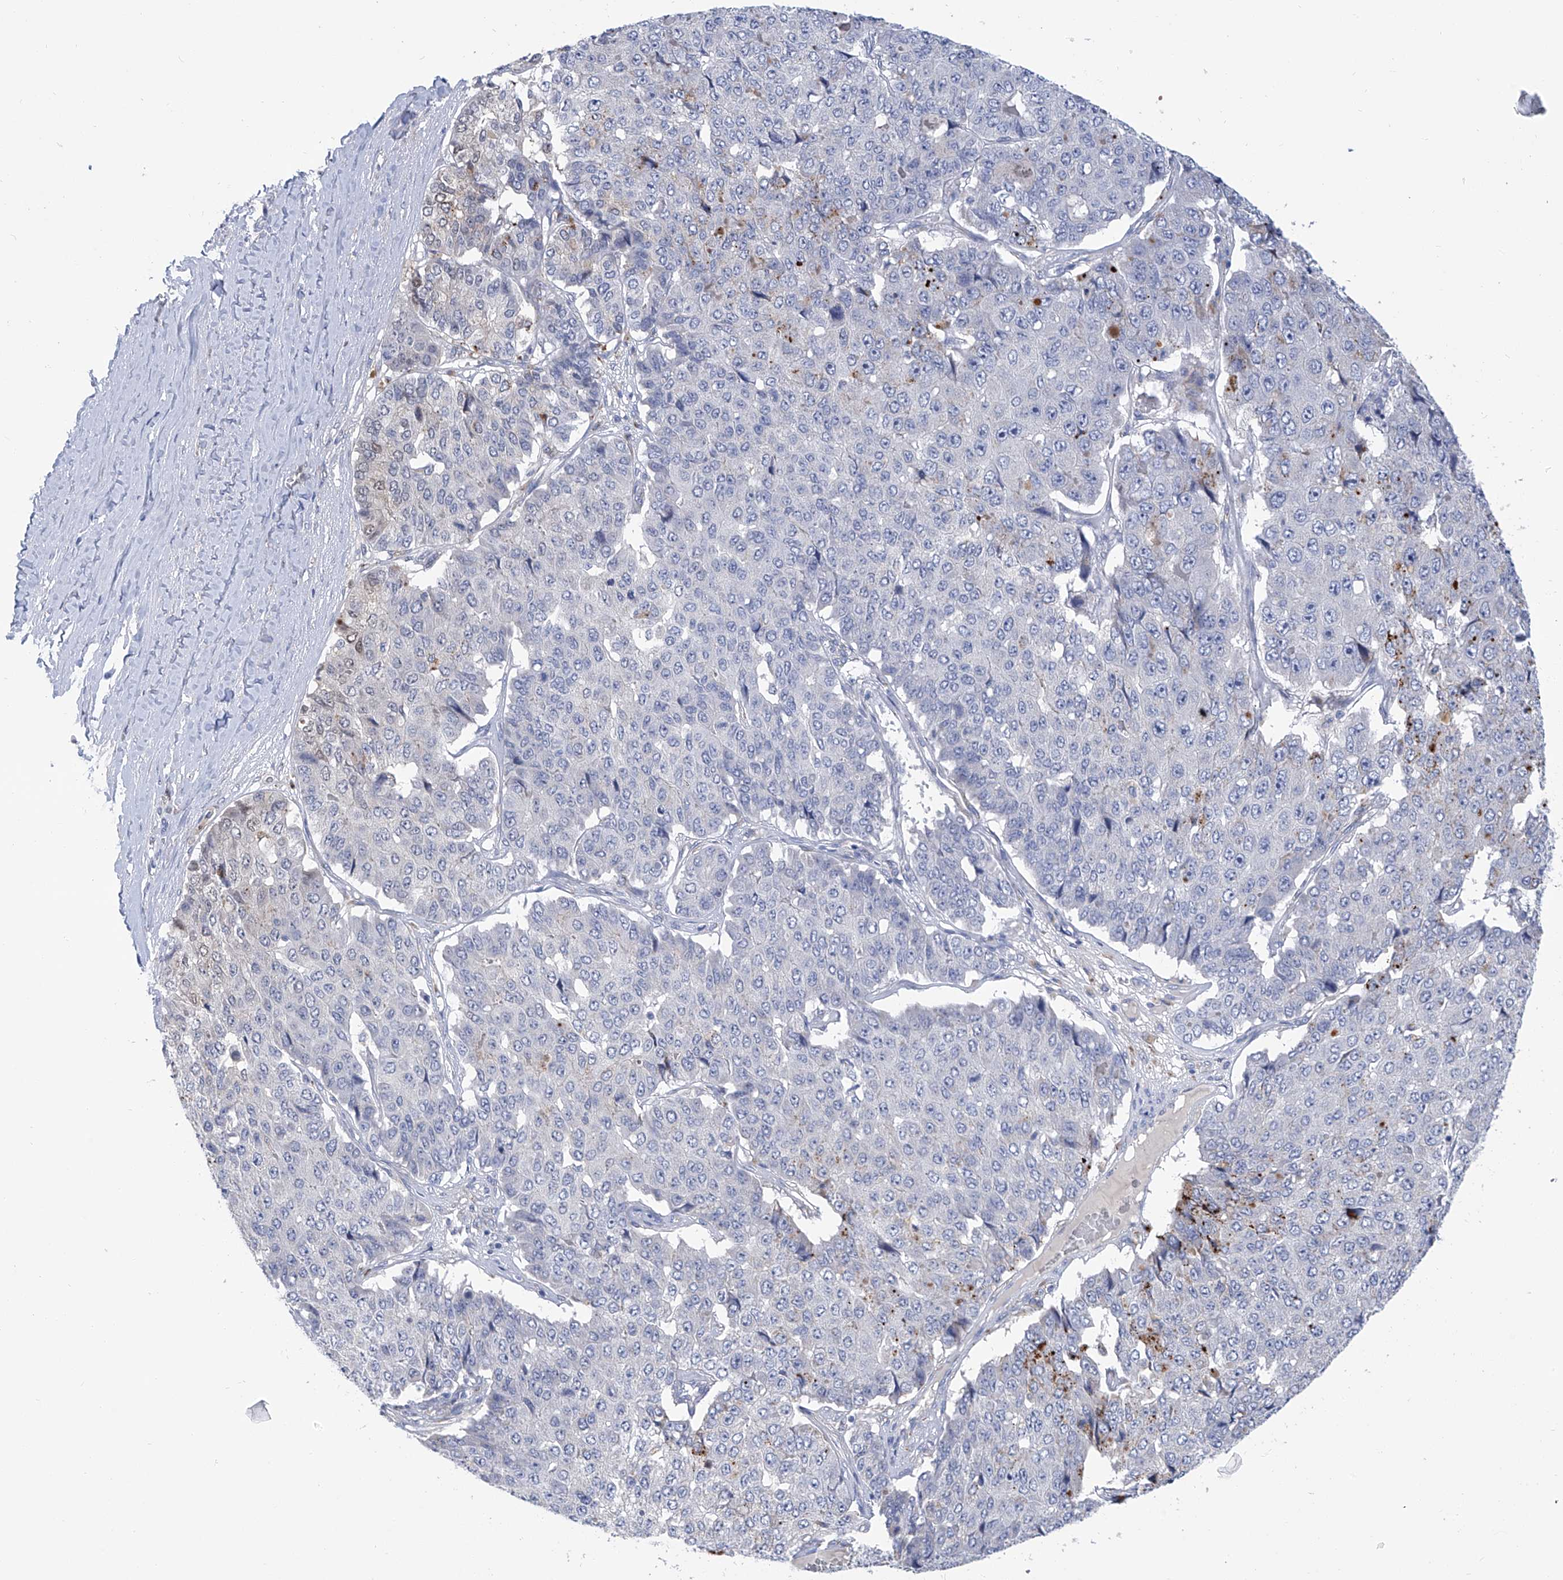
{"staining": {"intensity": "negative", "quantity": "none", "location": "none"}, "tissue": "pancreatic cancer", "cell_type": "Tumor cells", "image_type": "cancer", "snomed": [{"axis": "morphology", "description": "Adenocarcinoma, NOS"}, {"axis": "topography", "description": "Pancreas"}], "caption": "Immunohistochemistry (IHC) photomicrograph of neoplastic tissue: human pancreatic adenocarcinoma stained with DAB demonstrates no significant protein expression in tumor cells. The staining is performed using DAB brown chromogen with nuclei counter-stained in using hematoxylin.", "gene": "PHF20", "patient": {"sex": "male", "age": 50}}